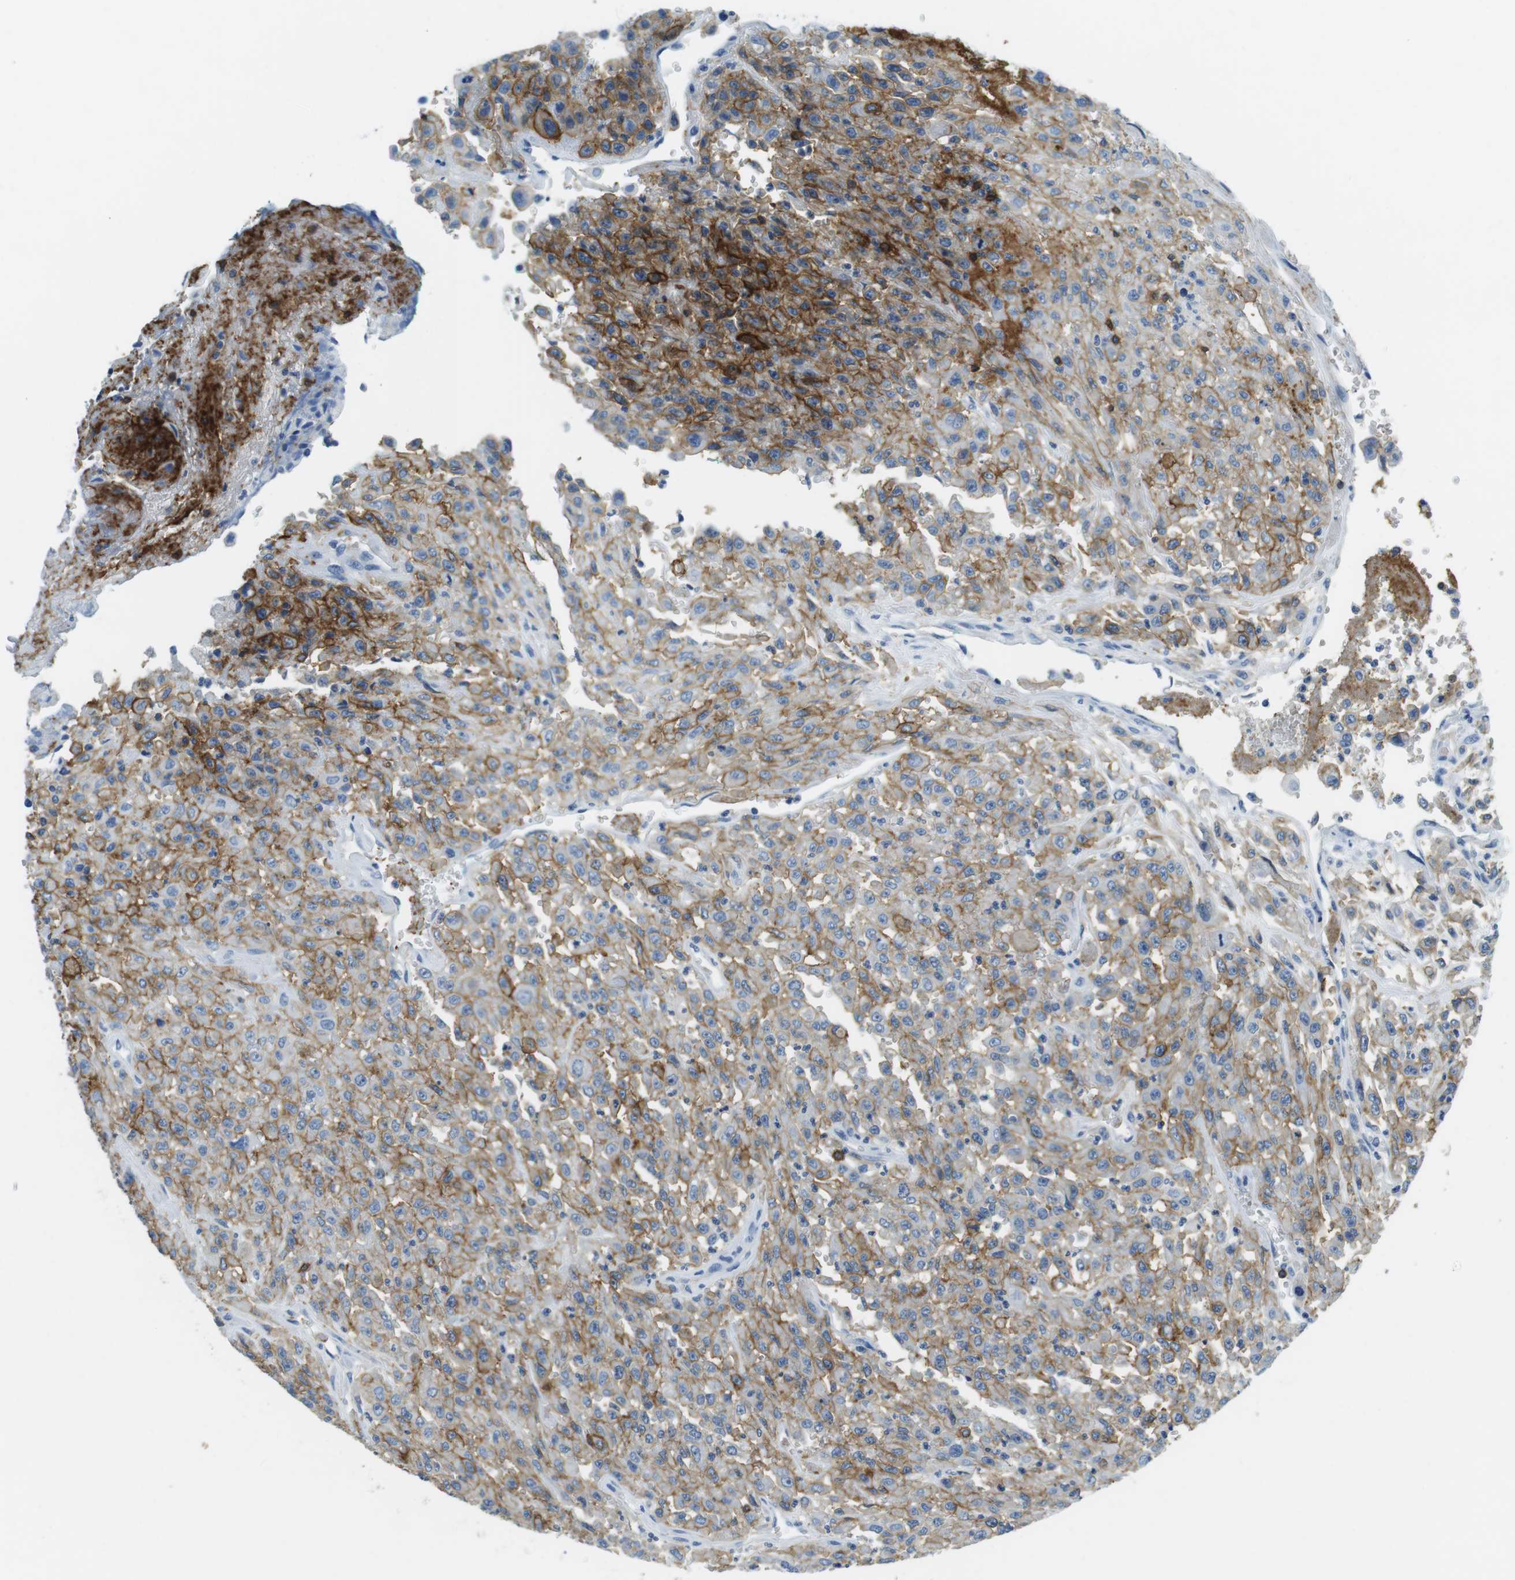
{"staining": {"intensity": "moderate", "quantity": ">75%", "location": "cytoplasmic/membranous"}, "tissue": "urothelial cancer", "cell_type": "Tumor cells", "image_type": "cancer", "snomed": [{"axis": "morphology", "description": "Urothelial carcinoma, High grade"}, {"axis": "topography", "description": "Urinary bladder"}], "caption": "Immunohistochemical staining of human urothelial cancer displays moderate cytoplasmic/membranous protein staining in about >75% of tumor cells. The protein of interest is shown in brown color, while the nuclei are stained blue.", "gene": "LAT", "patient": {"sex": "male", "age": 46}}